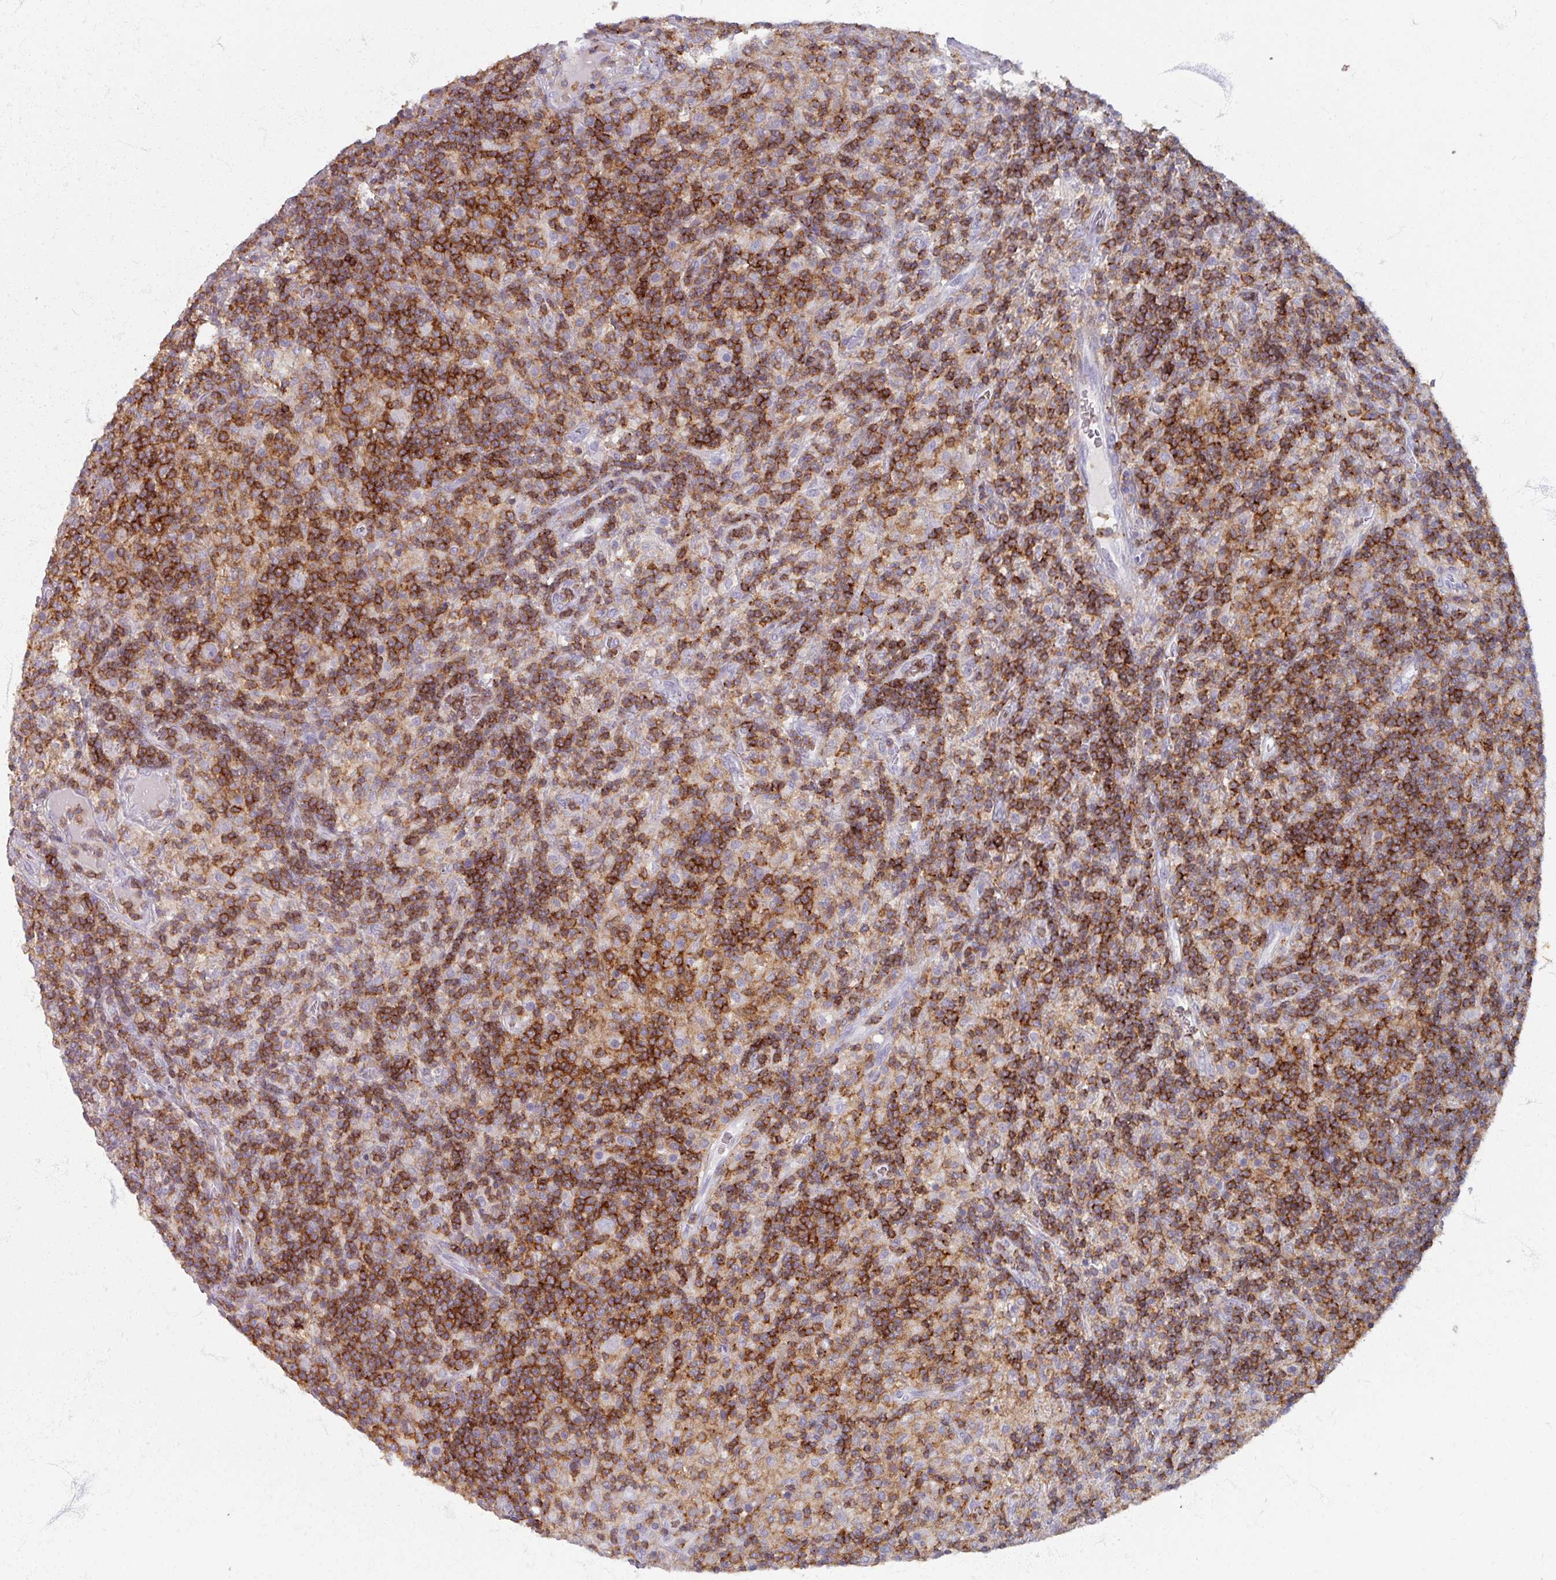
{"staining": {"intensity": "negative", "quantity": "none", "location": "none"}, "tissue": "lymphoma", "cell_type": "Tumor cells", "image_type": "cancer", "snomed": [{"axis": "morphology", "description": "Hodgkin's disease, NOS"}, {"axis": "topography", "description": "Lymph node"}], "caption": "Immunohistochemistry photomicrograph of human lymphoma stained for a protein (brown), which shows no positivity in tumor cells.", "gene": "PTPRC", "patient": {"sex": "male", "age": 70}}